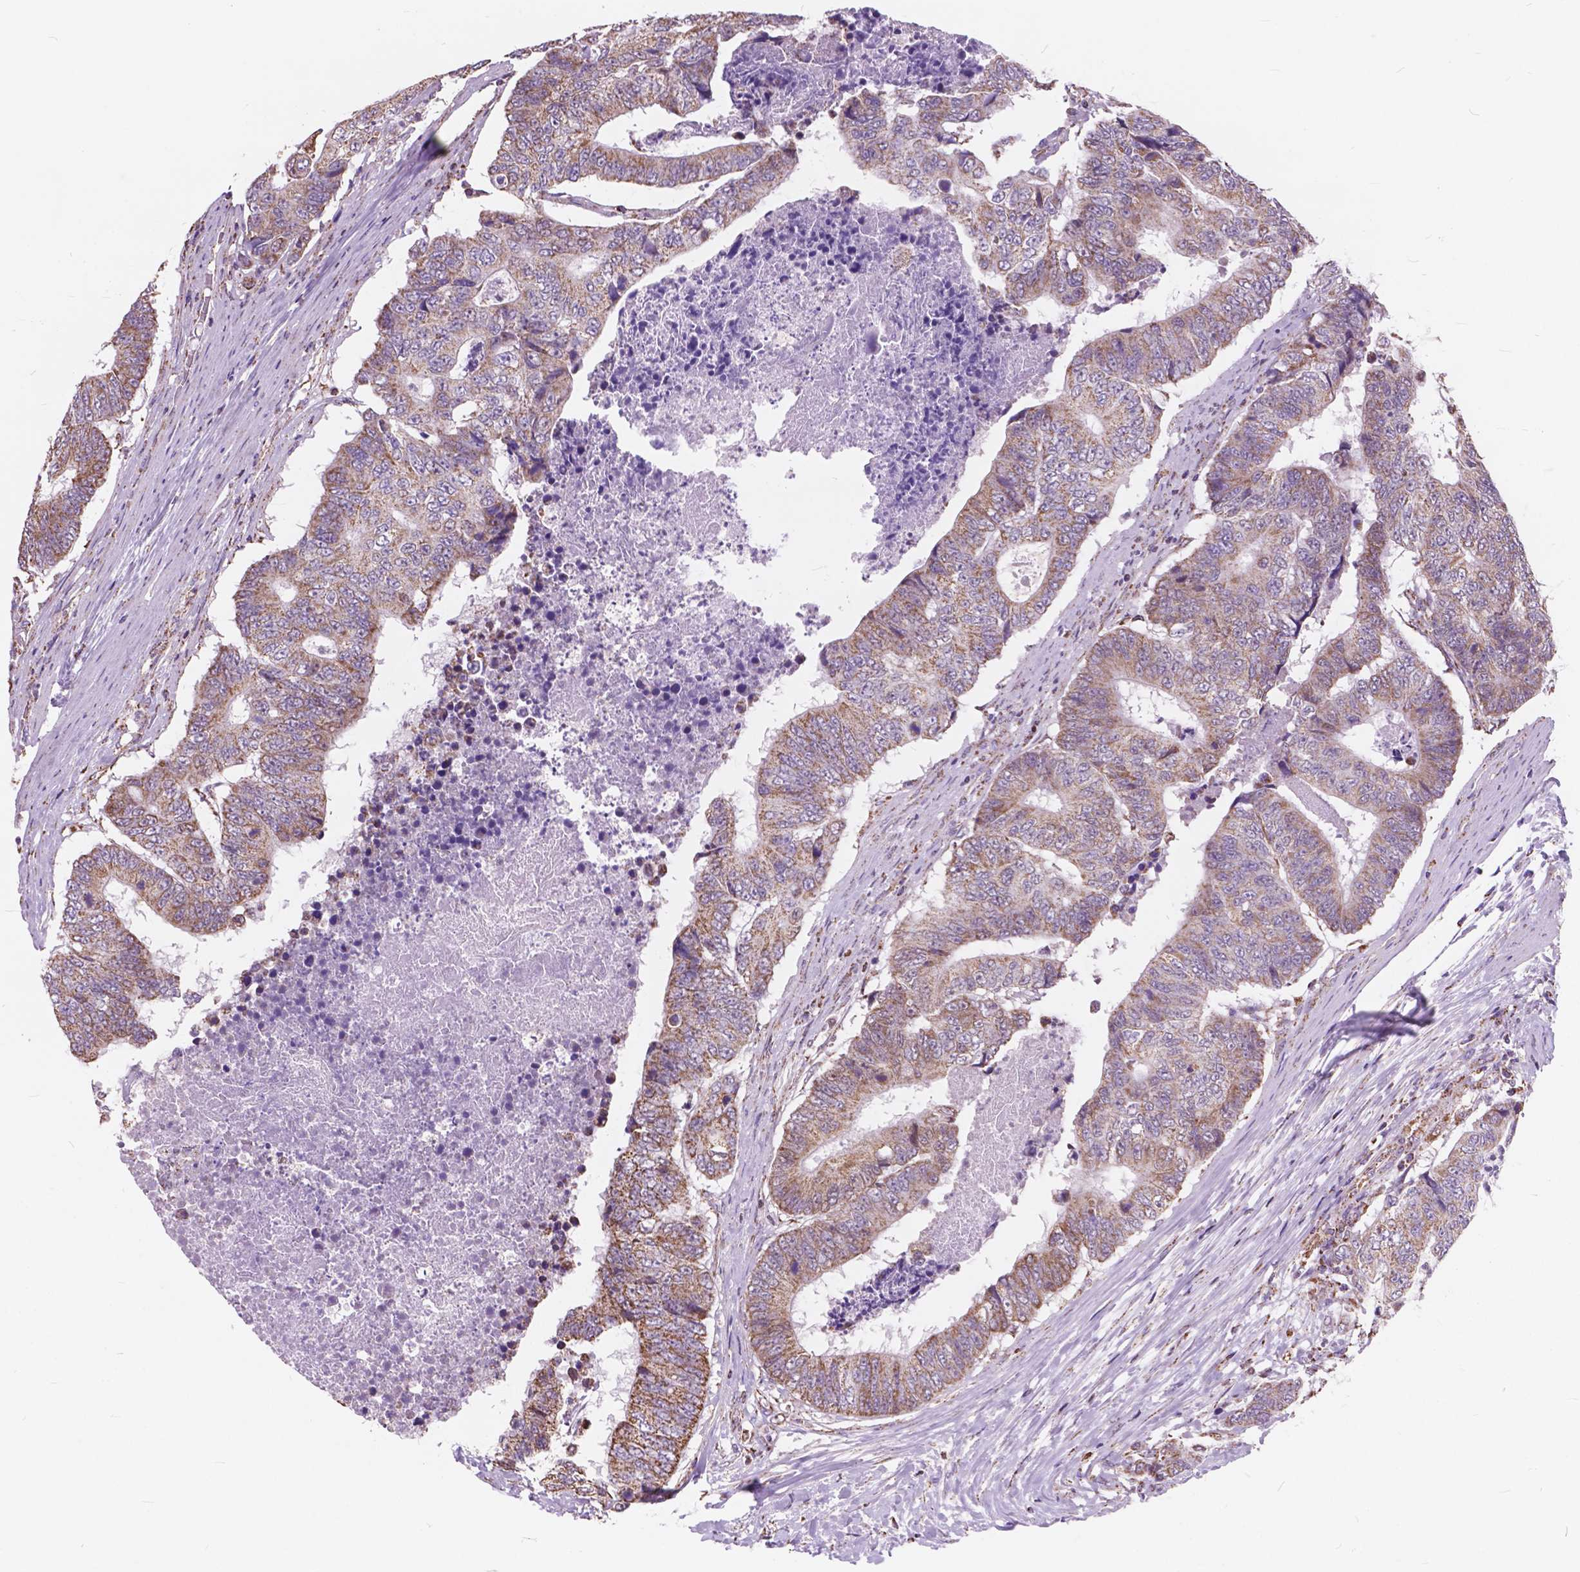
{"staining": {"intensity": "moderate", "quantity": ">75%", "location": "cytoplasmic/membranous"}, "tissue": "colorectal cancer", "cell_type": "Tumor cells", "image_type": "cancer", "snomed": [{"axis": "morphology", "description": "Adenocarcinoma, NOS"}, {"axis": "topography", "description": "Colon"}], "caption": "A brown stain labels moderate cytoplasmic/membranous staining of a protein in human colorectal cancer (adenocarcinoma) tumor cells.", "gene": "SCOC", "patient": {"sex": "female", "age": 48}}